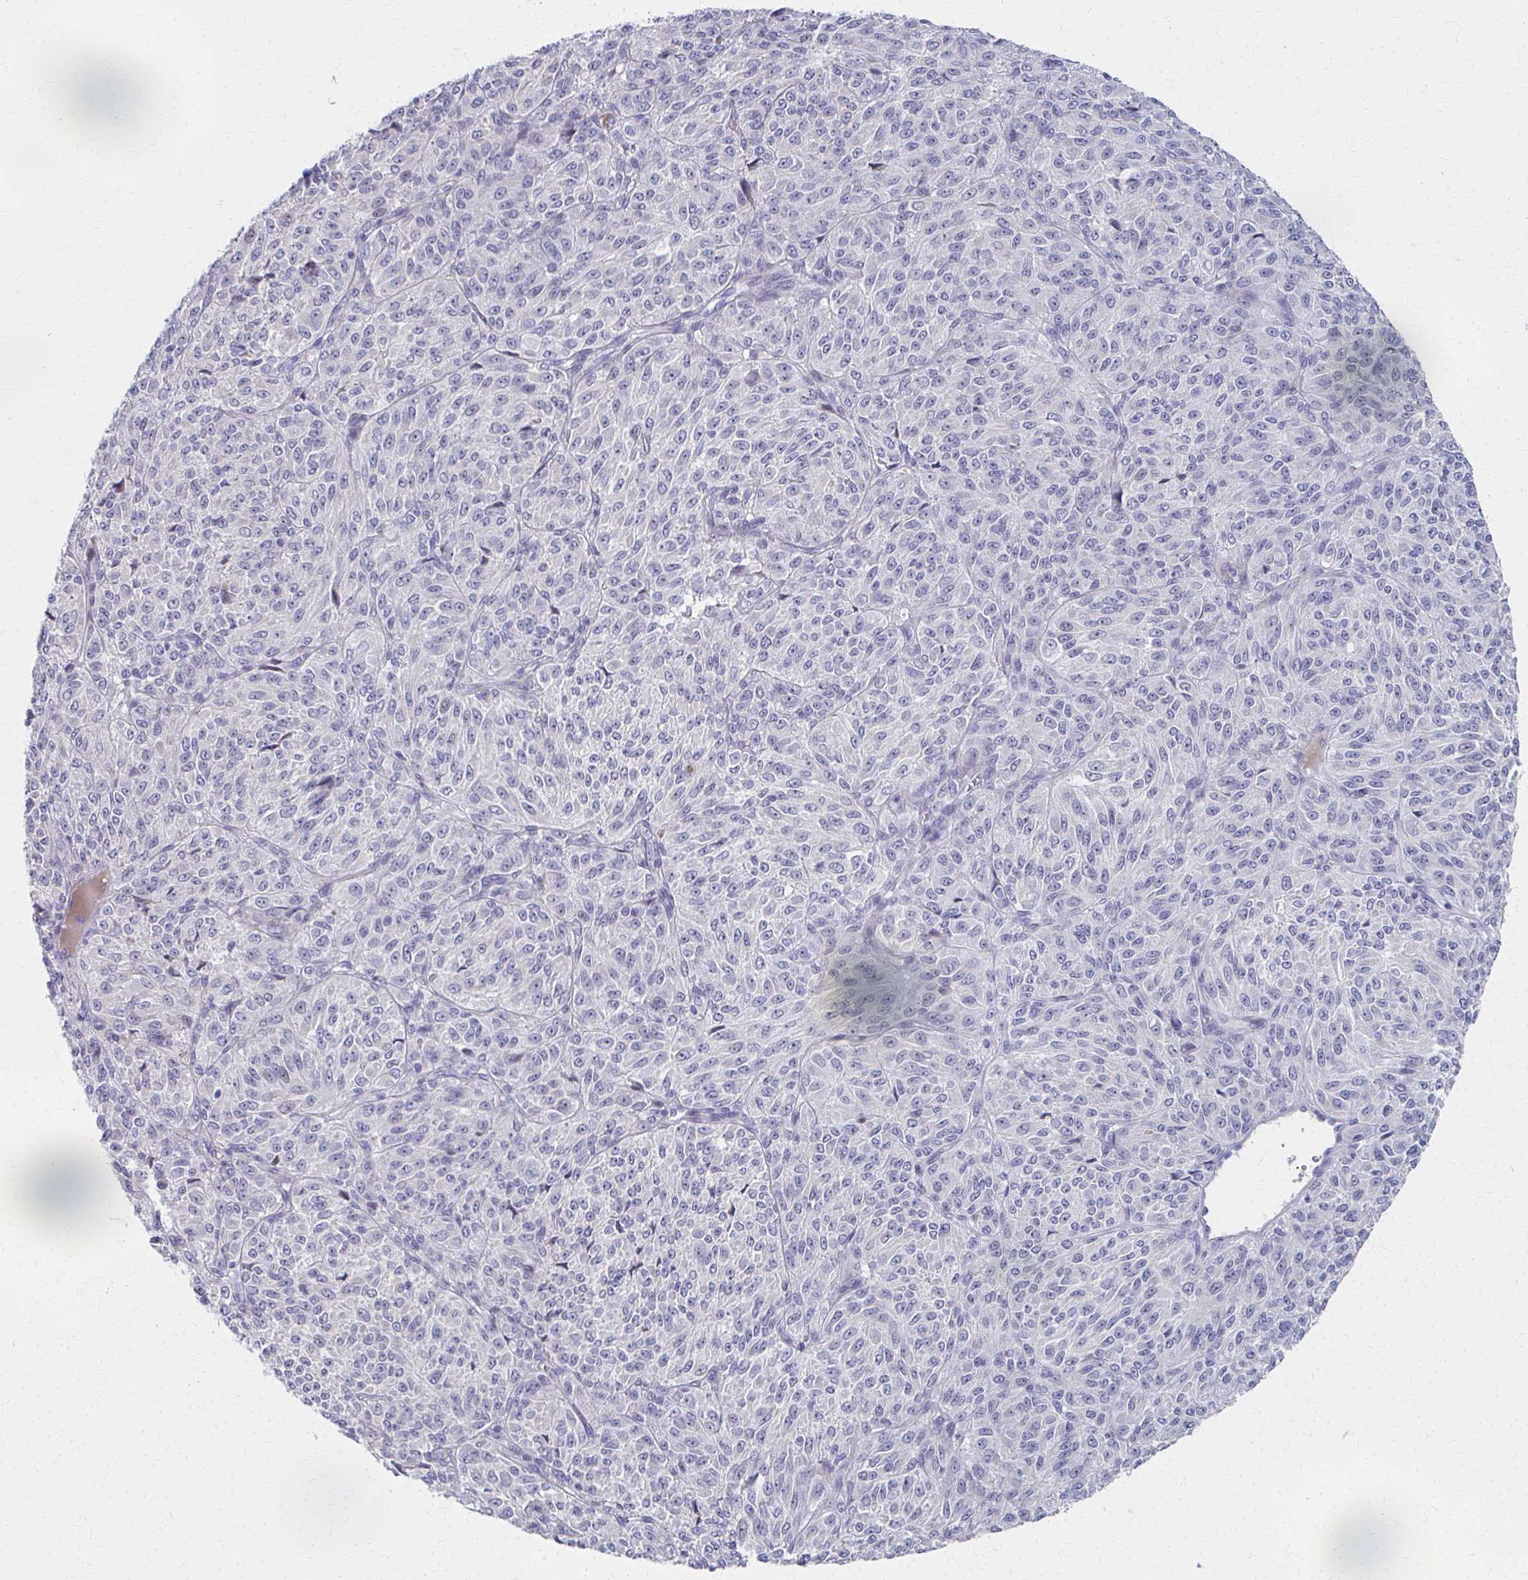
{"staining": {"intensity": "negative", "quantity": "none", "location": "none"}, "tissue": "melanoma", "cell_type": "Tumor cells", "image_type": "cancer", "snomed": [{"axis": "morphology", "description": "Malignant melanoma, Metastatic site"}, {"axis": "topography", "description": "Brain"}], "caption": "An IHC micrograph of melanoma is shown. There is no staining in tumor cells of melanoma.", "gene": "MS4A2", "patient": {"sex": "female", "age": 56}}